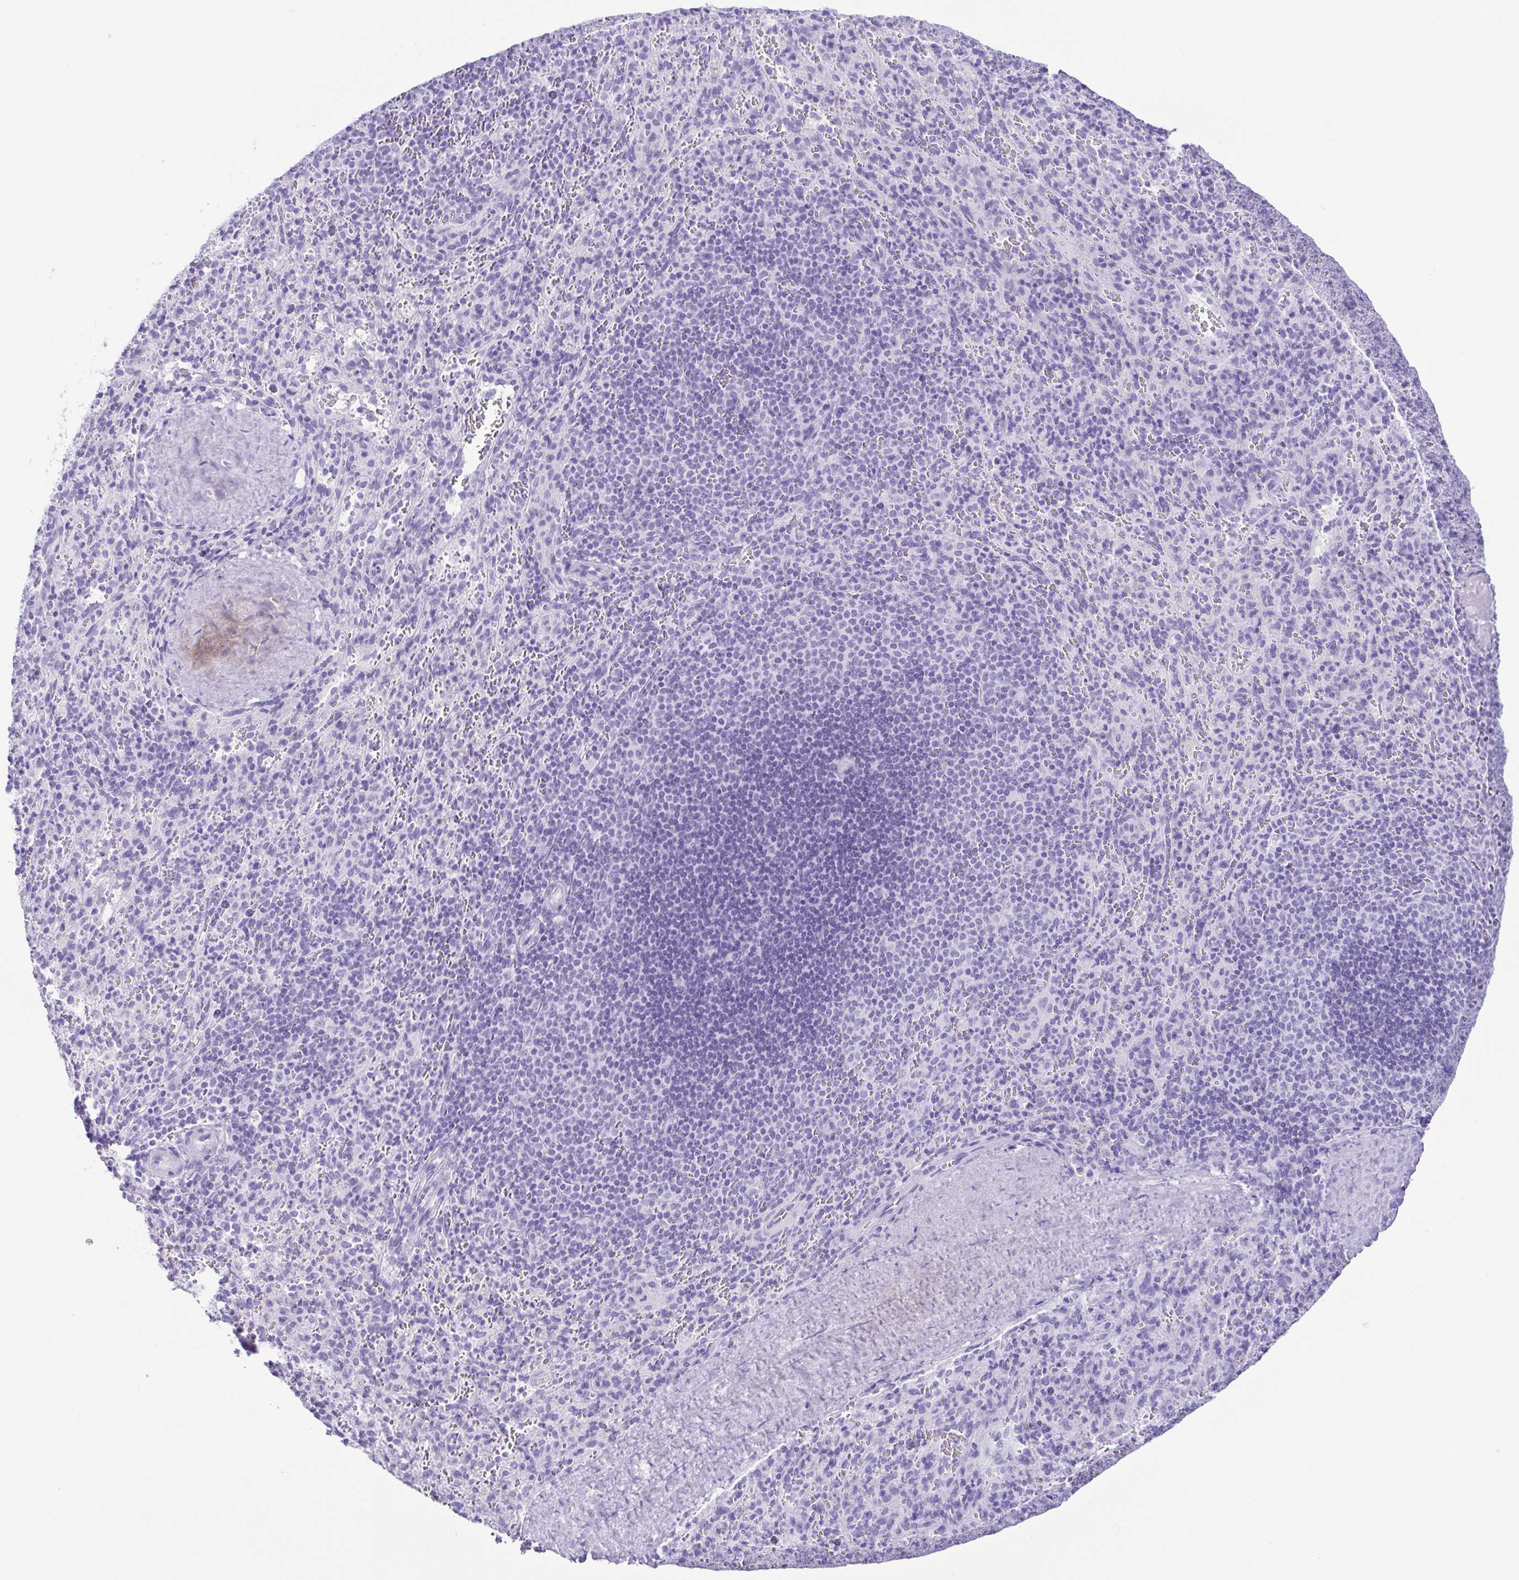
{"staining": {"intensity": "negative", "quantity": "none", "location": "none"}, "tissue": "spleen", "cell_type": "Cells in red pulp", "image_type": "normal", "snomed": [{"axis": "morphology", "description": "Normal tissue, NOS"}, {"axis": "topography", "description": "Spleen"}], "caption": "DAB immunohistochemical staining of unremarkable spleen demonstrates no significant staining in cells in red pulp. The staining is performed using DAB brown chromogen with nuclei counter-stained in using hematoxylin.", "gene": "CASP14", "patient": {"sex": "male", "age": 57}}